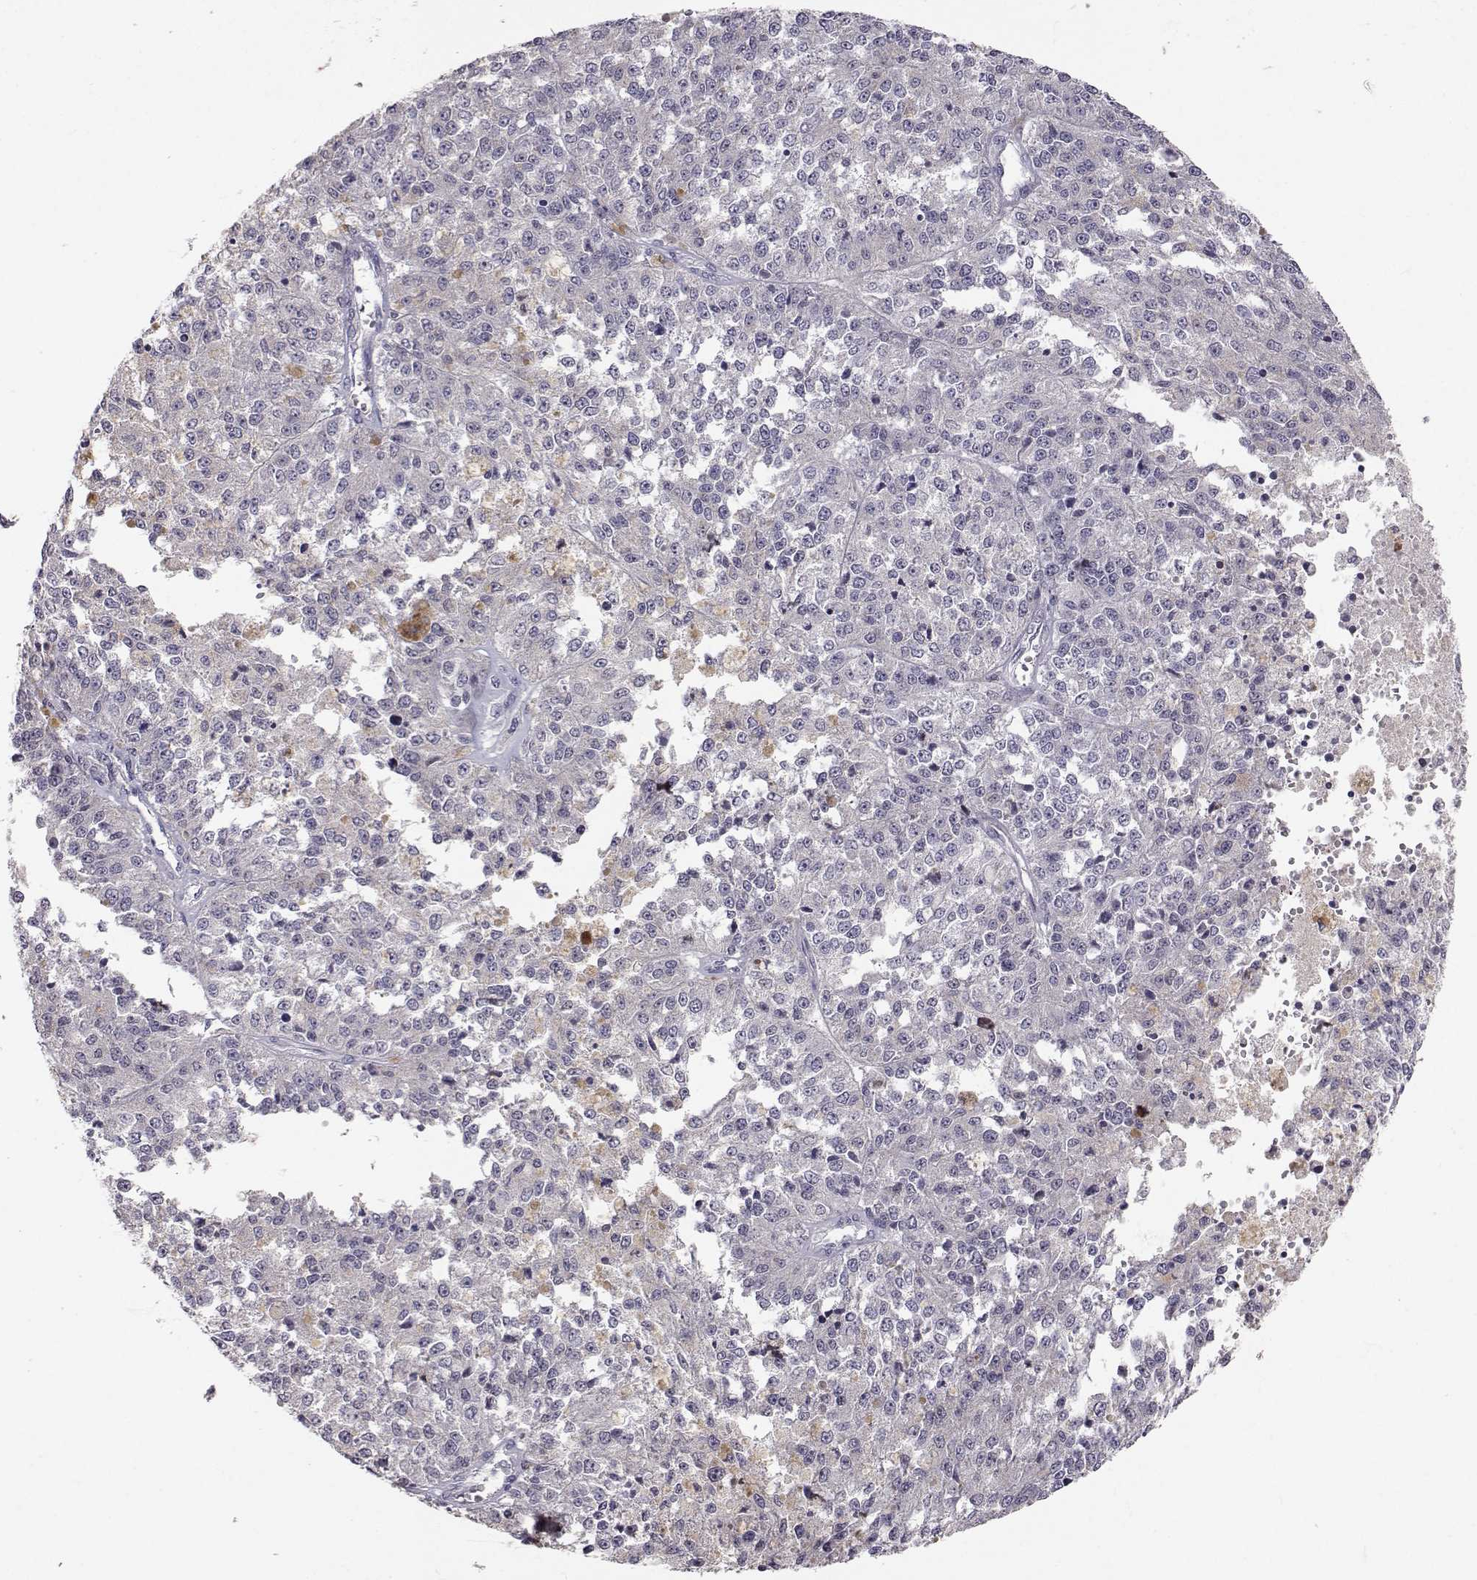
{"staining": {"intensity": "negative", "quantity": "none", "location": "none"}, "tissue": "melanoma", "cell_type": "Tumor cells", "image_type": "cancer", "snomed": [{"axis": "morphology", "description": "Malignant melanoma, Metastatic site"}, {"axis": "topography", "description": "Lymph node"}], "caption": "Human melanoma stained for a protein using immunohistochemistry shows no expression in tumor cells.", "gene": "SLC6A3", "patient": {"sex": "female", "age": 64}}